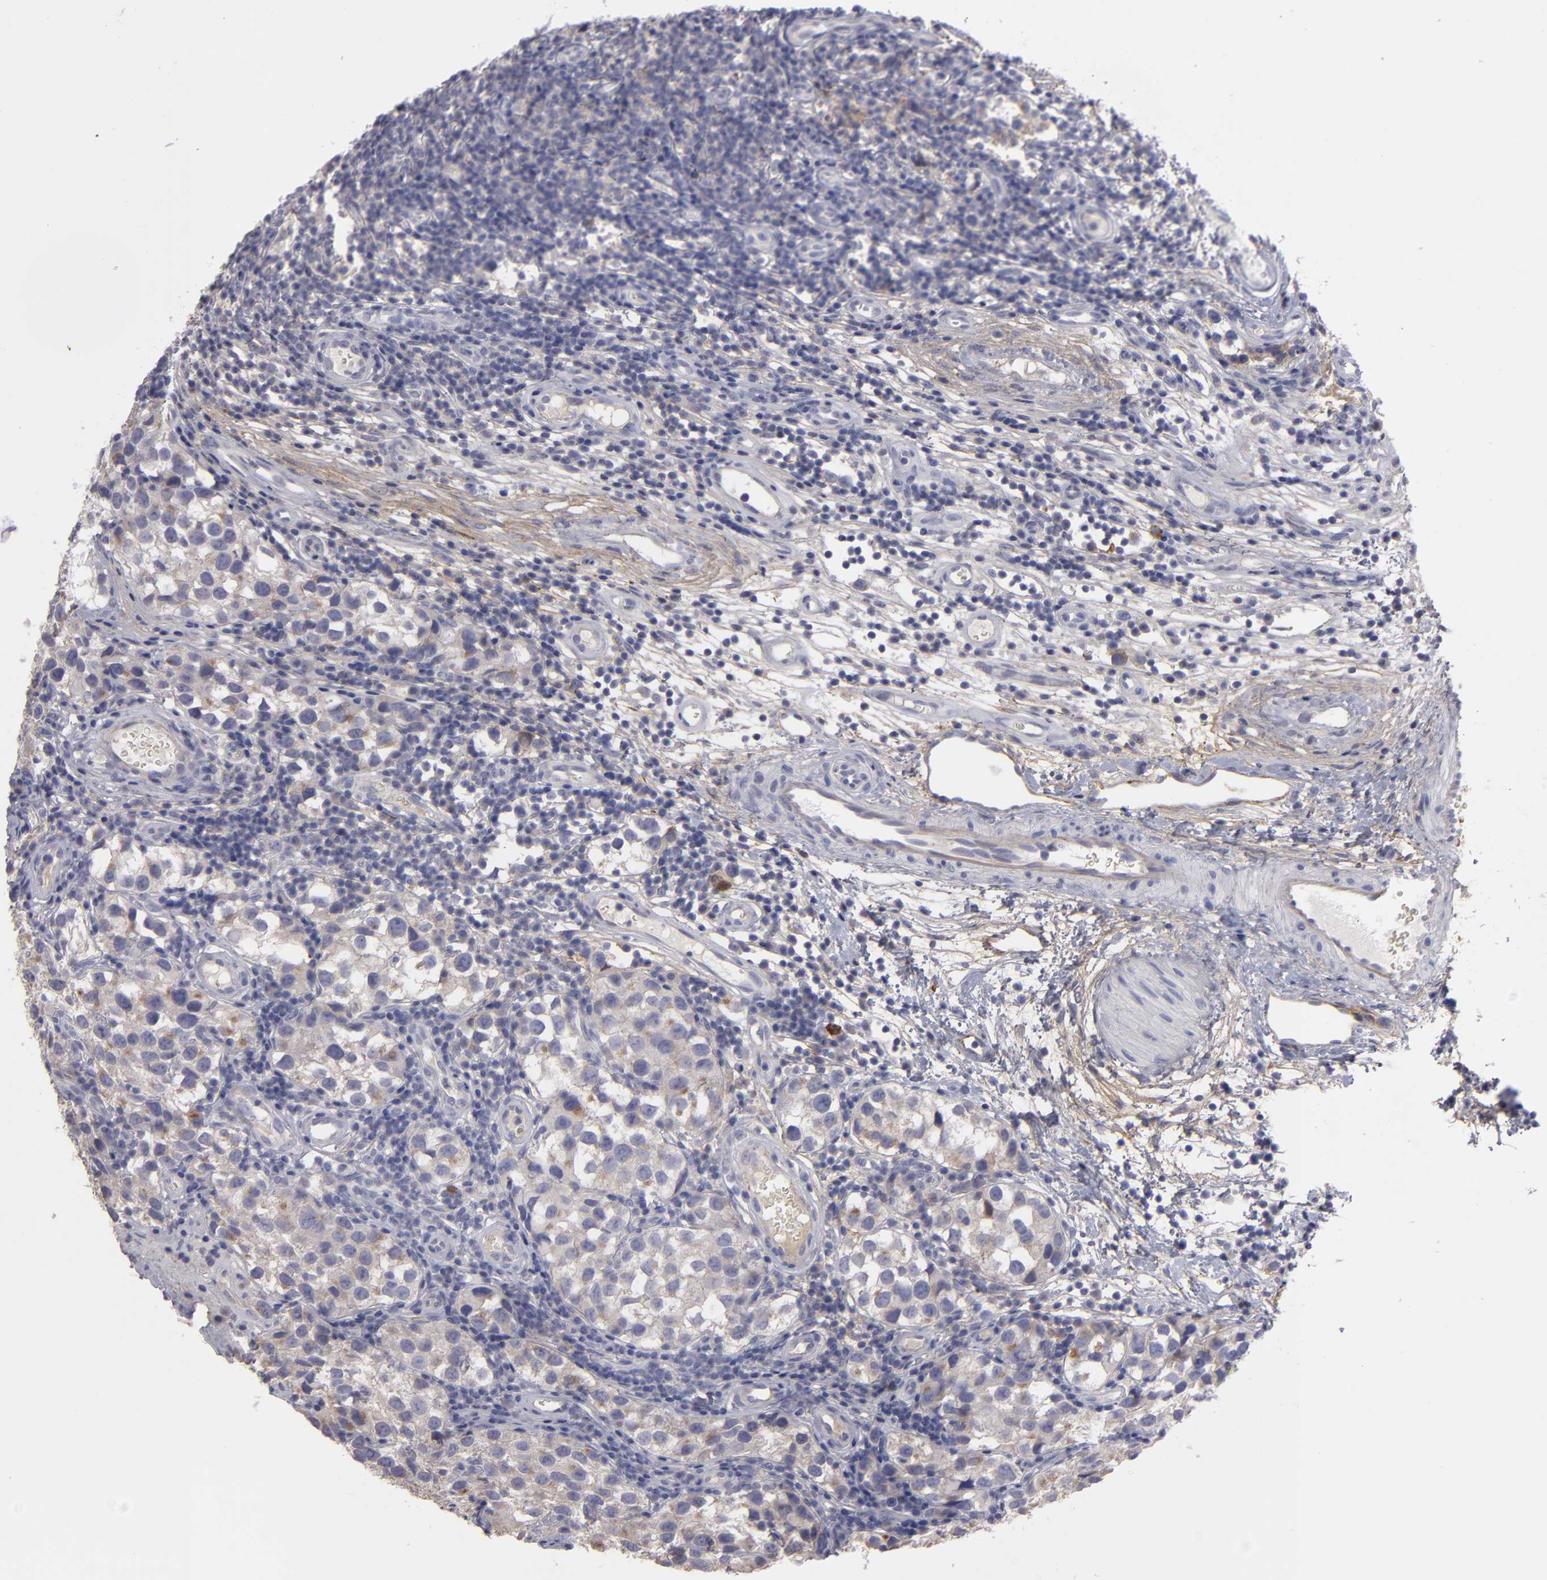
{"staining": {"intensity": "negative", "quantity": "none", "location": "none"}, "tissue": "testis cancer", "cell_type": "Tumor cells", "image_type": "cancer", "snomed": [{"axis": "morphology", "description": "Seminoma, NOS"}, {"axis": "topography", "description": "Testis"}], "caption": "Immunohistochemical staining of seminoma (testis) exhibits no significant staining in tumor cells.", "gene": "FBLN1", "patient": {"sex": "male", "age": 39}}